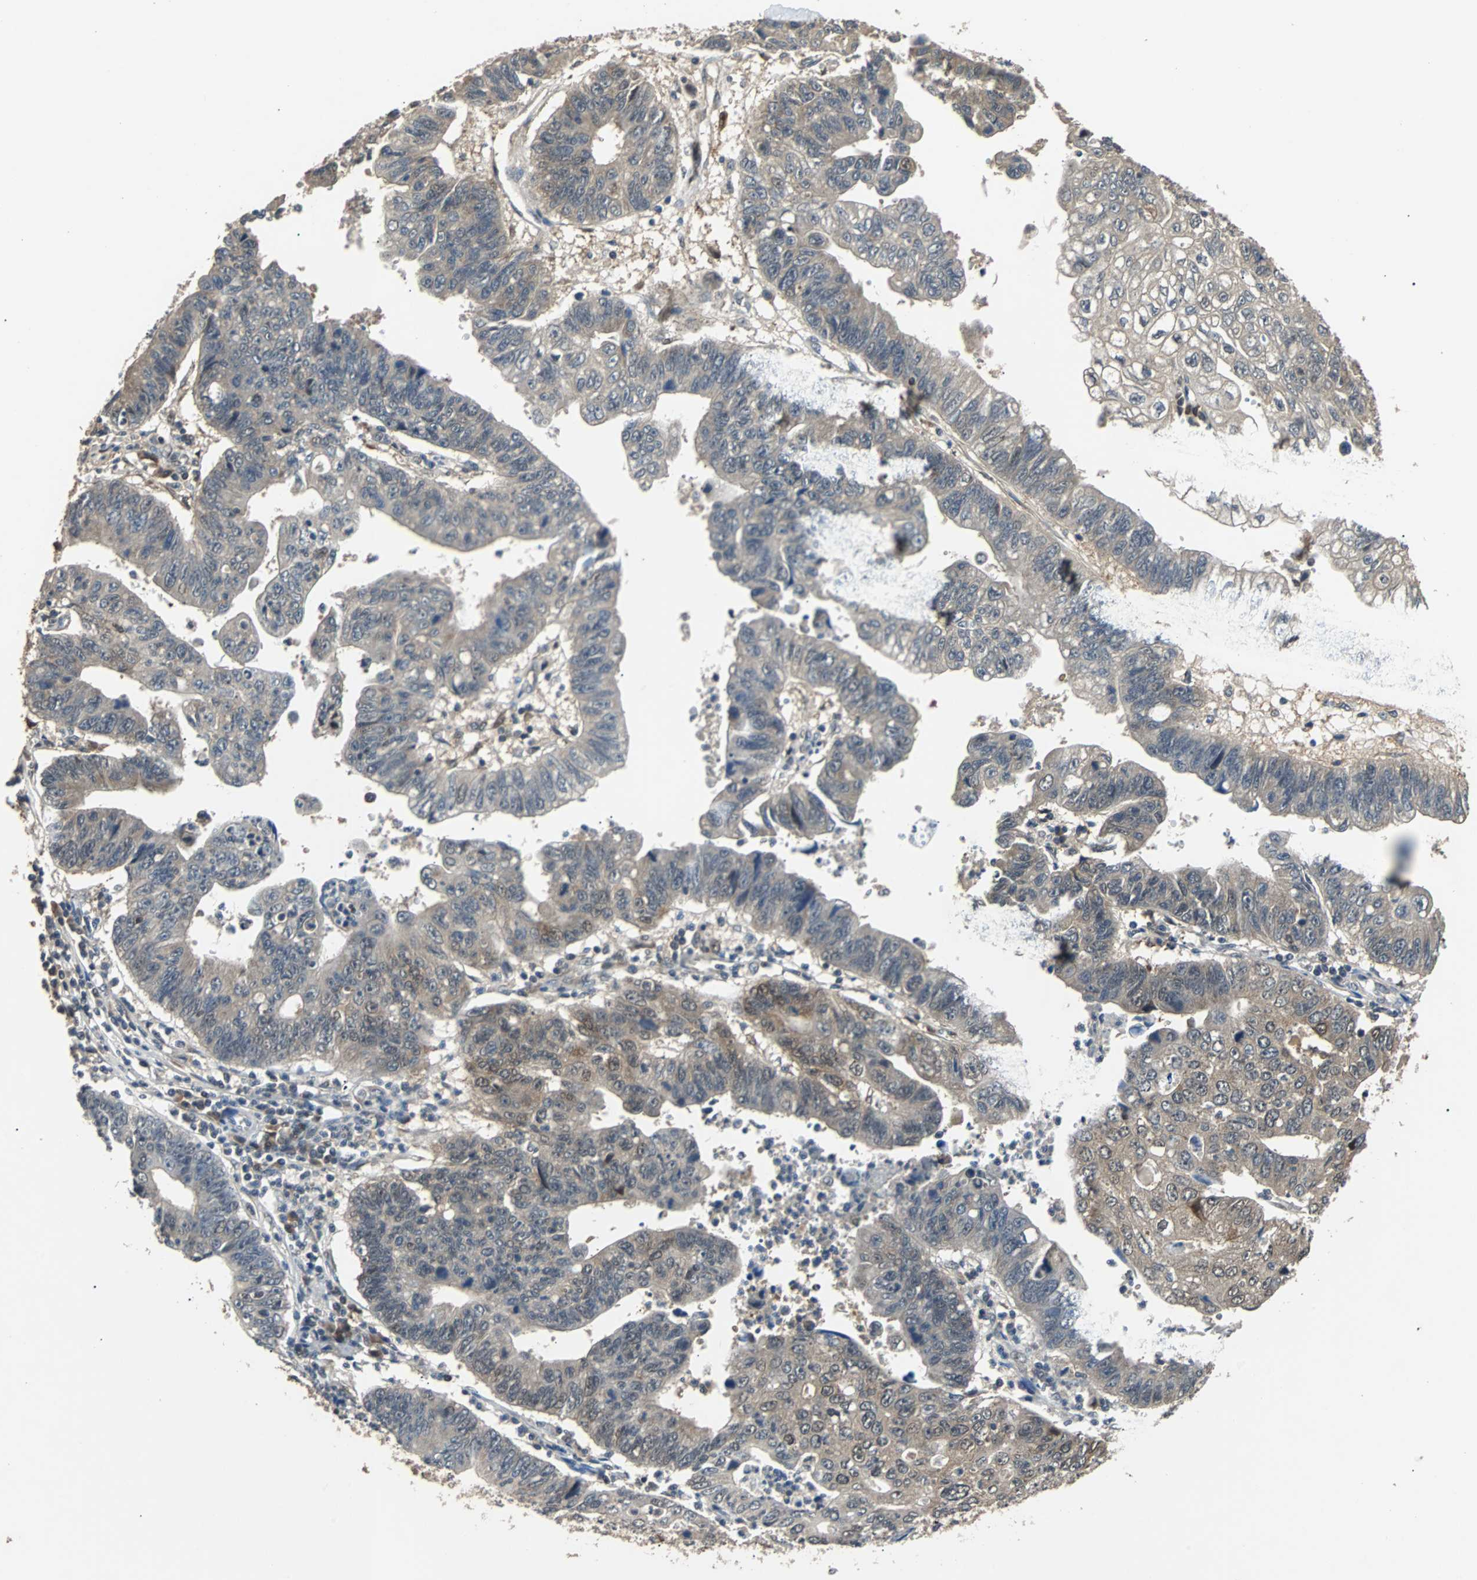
{"staining": {"intensity": "weak", "quantity": "25%-75%", "location": "cytoplasmic/membranous"}, "tissue": "stomach cancer", "cell_type": "Tumor cells", "image_type": "cancer", "snomed": [{"axis": "morphology", "description": "Adenocarcinoma, NOS"}, {"axis": "topography", "description": "Stomach"}], "caption": "Immunohistochemistry (IHC) of human stomach cancer (adenocarcinoma) reveals low levels of weak cytoplasmic/membranous staining in approximately 25%-75% of tumor cells. (Stains: DAB in brown, nuclei in blue, Microscopy: brightfield microscopy at high magnification).", "gene": "PRDX6", "patient": {"sex": "male", "age": 59}}